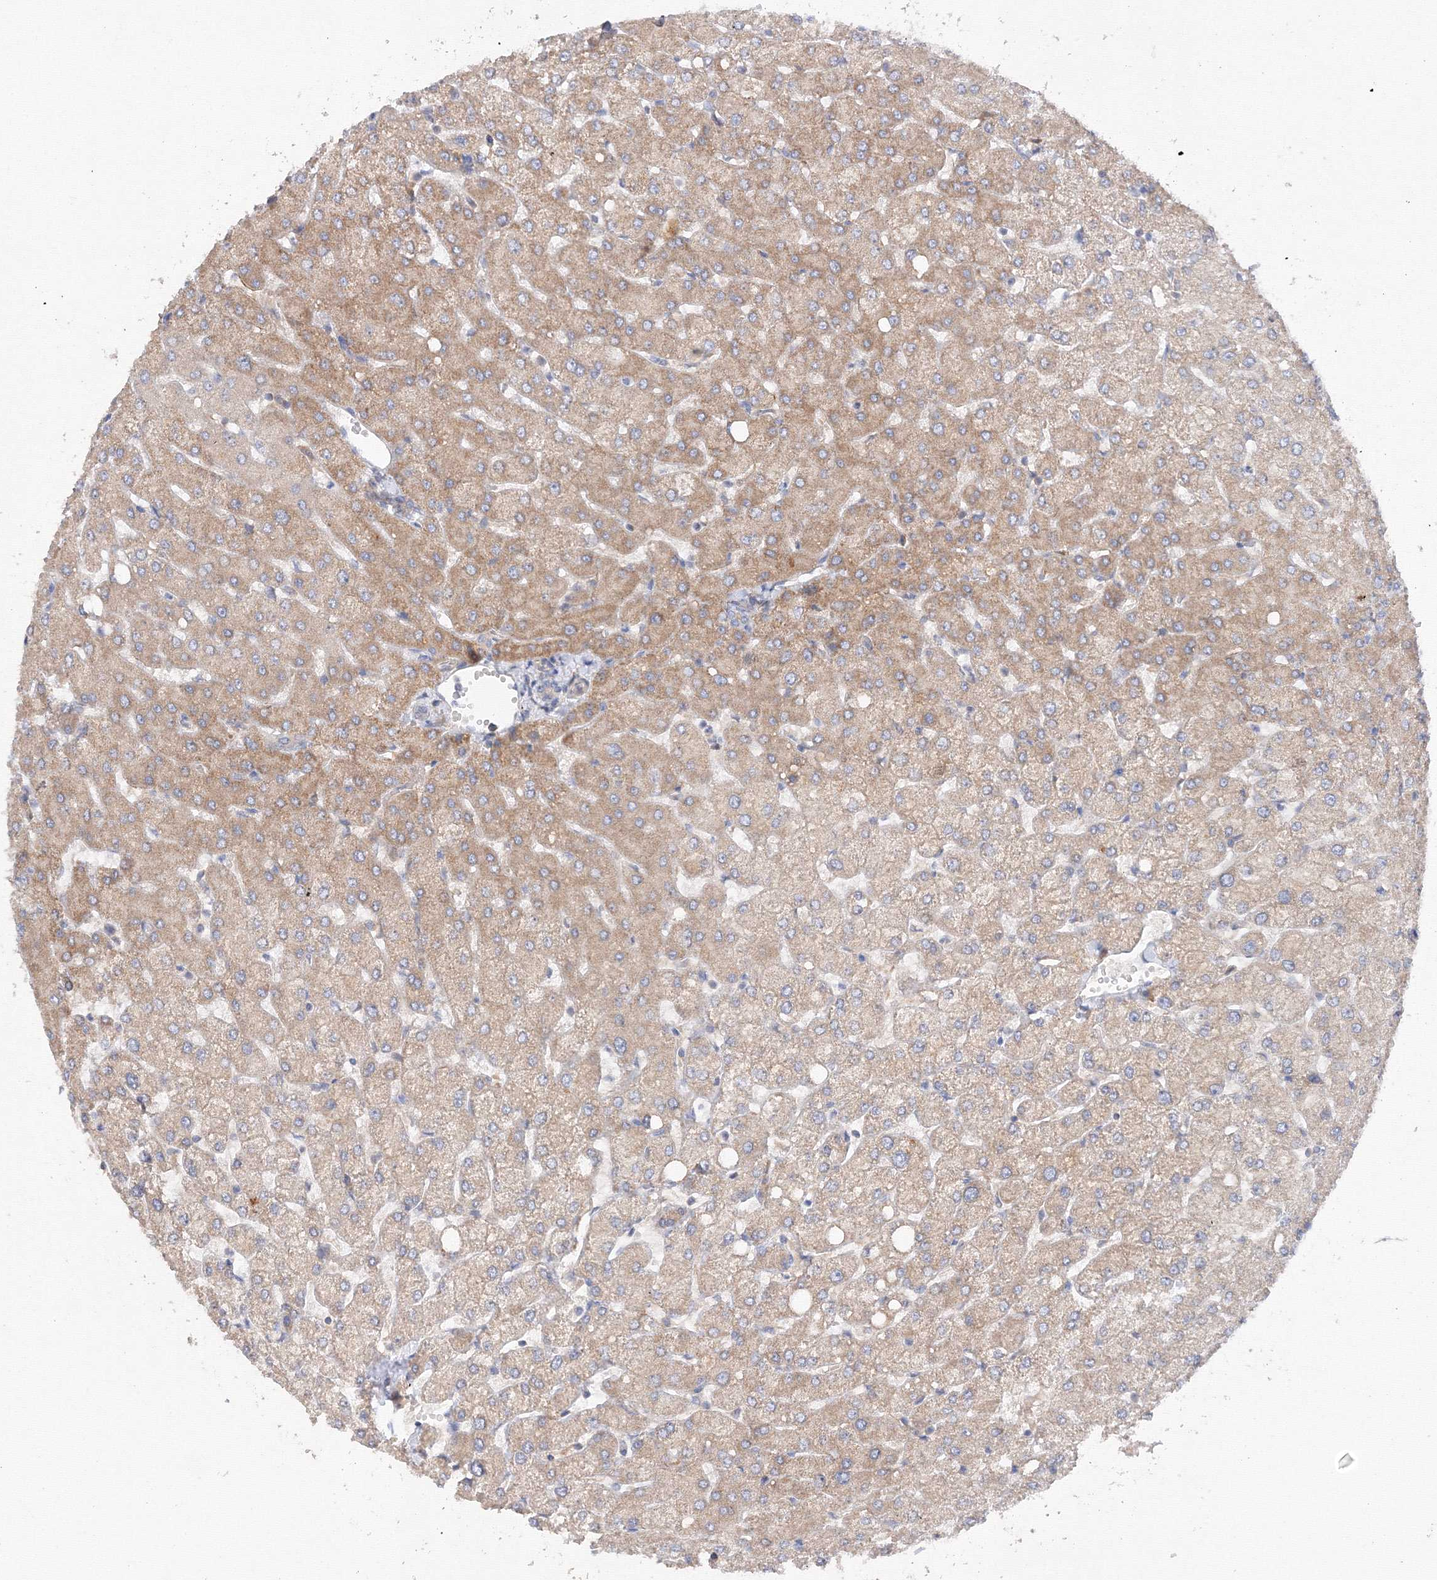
{"staining": {"intensity": "negative", "quantity": "none", "location": "none"}, "tissue": "liver", "cell_type": "Cholangiocytes", "image_type": "normal", "snomed": [{"axis": "morphology", "description": "Normal tissue, NOS"}, {"axis": "topography", "description": "Liver"}], "caption": "This is an immunohistochemistry (IHC) image of benign human liver. There is no positivity in cholangiocytes.", "gene": "DIS3L2", "patient": {"sex": "female", "age": 54}}